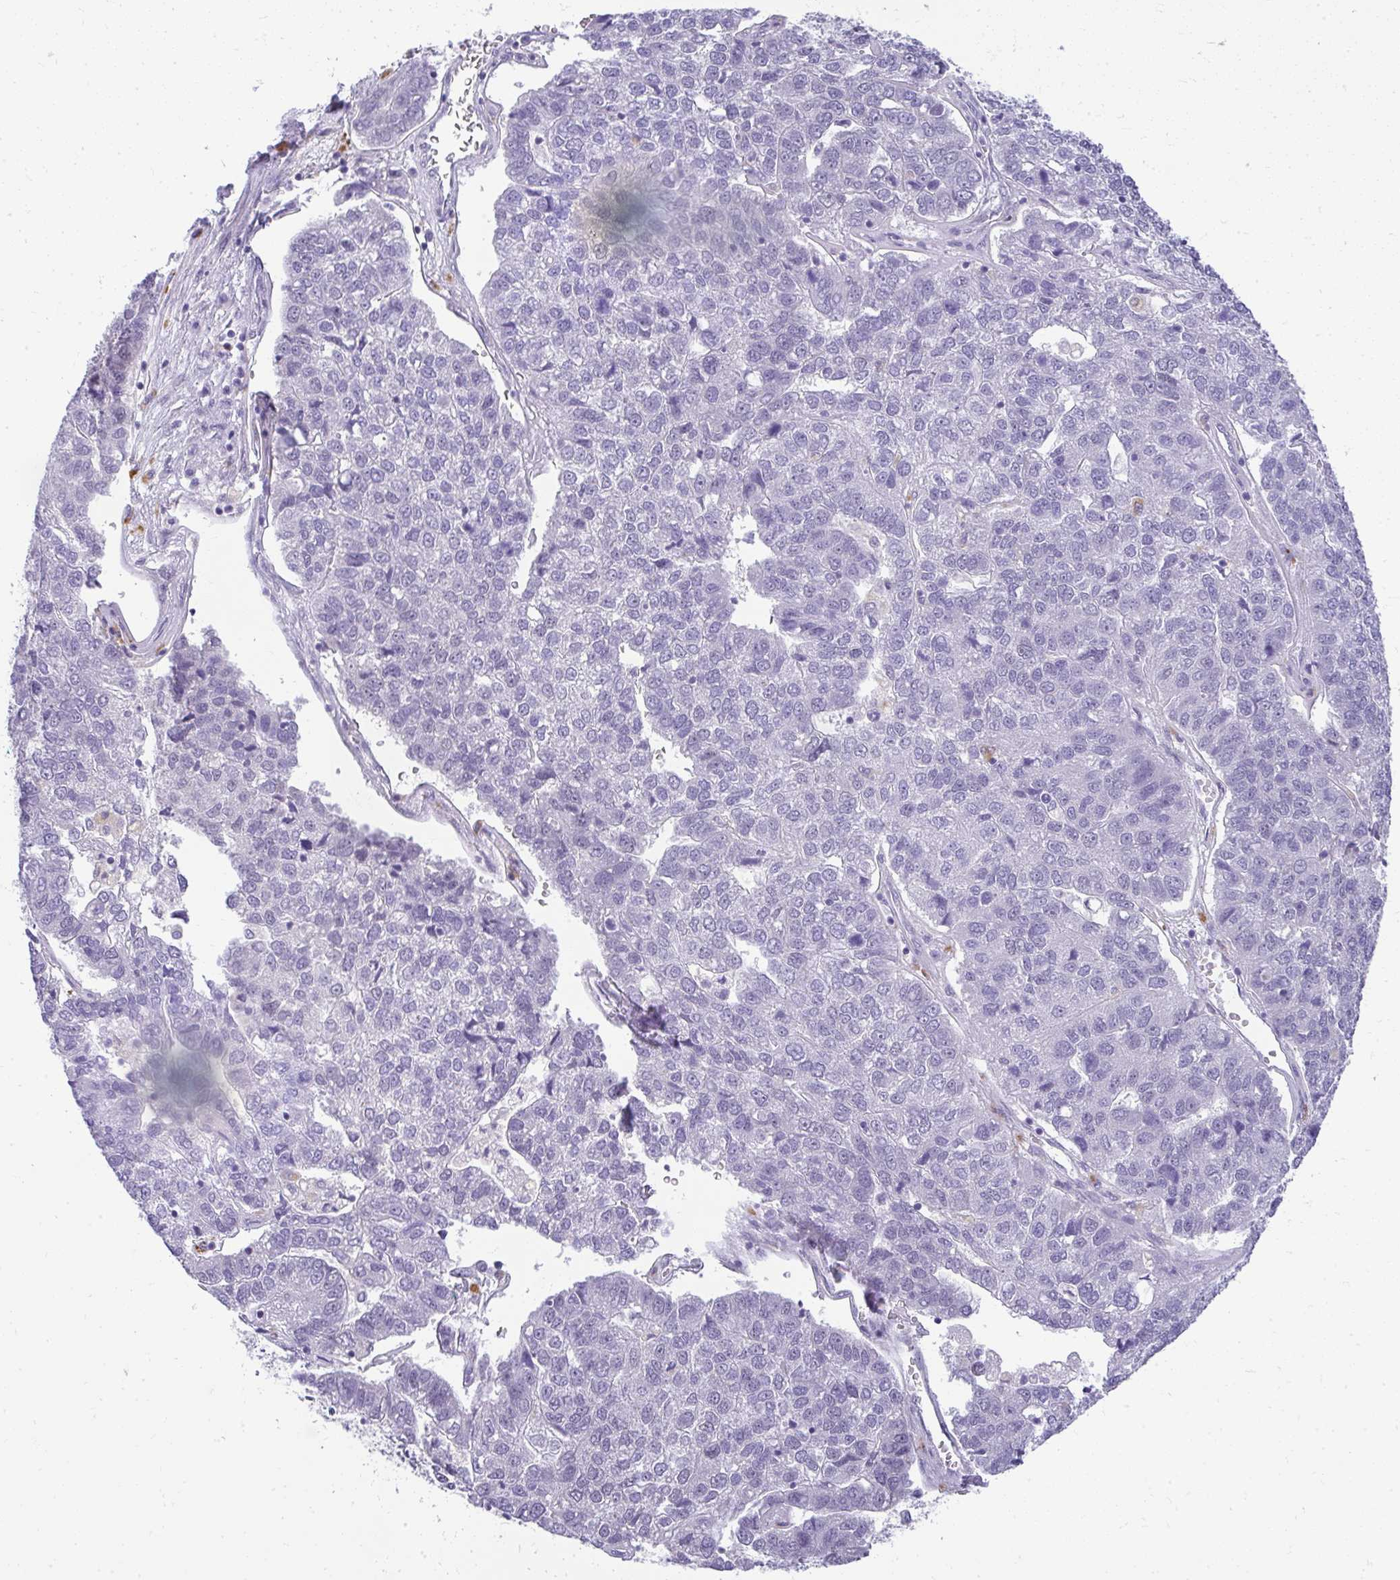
{"staining": {"intensity": "negative", "quantity": "none", "location": "none"}, "tissue": "pancreatic cancer", "cell_type": "Tumor cells", "image_type": "cancer", "snomed": [{"axis": "morphology", "description": "Adenocarcinoma, NOS"}, {"axis": "topography", "description": "Pancreas"}], "caption": "Immunohistochemistry photomicrograph of pancreatic cancer stained for a protein (brown), which demonstrates no expression in tumor cells.", "gene": "TEX33", "patient": {"sex": "female", "age": 61}}